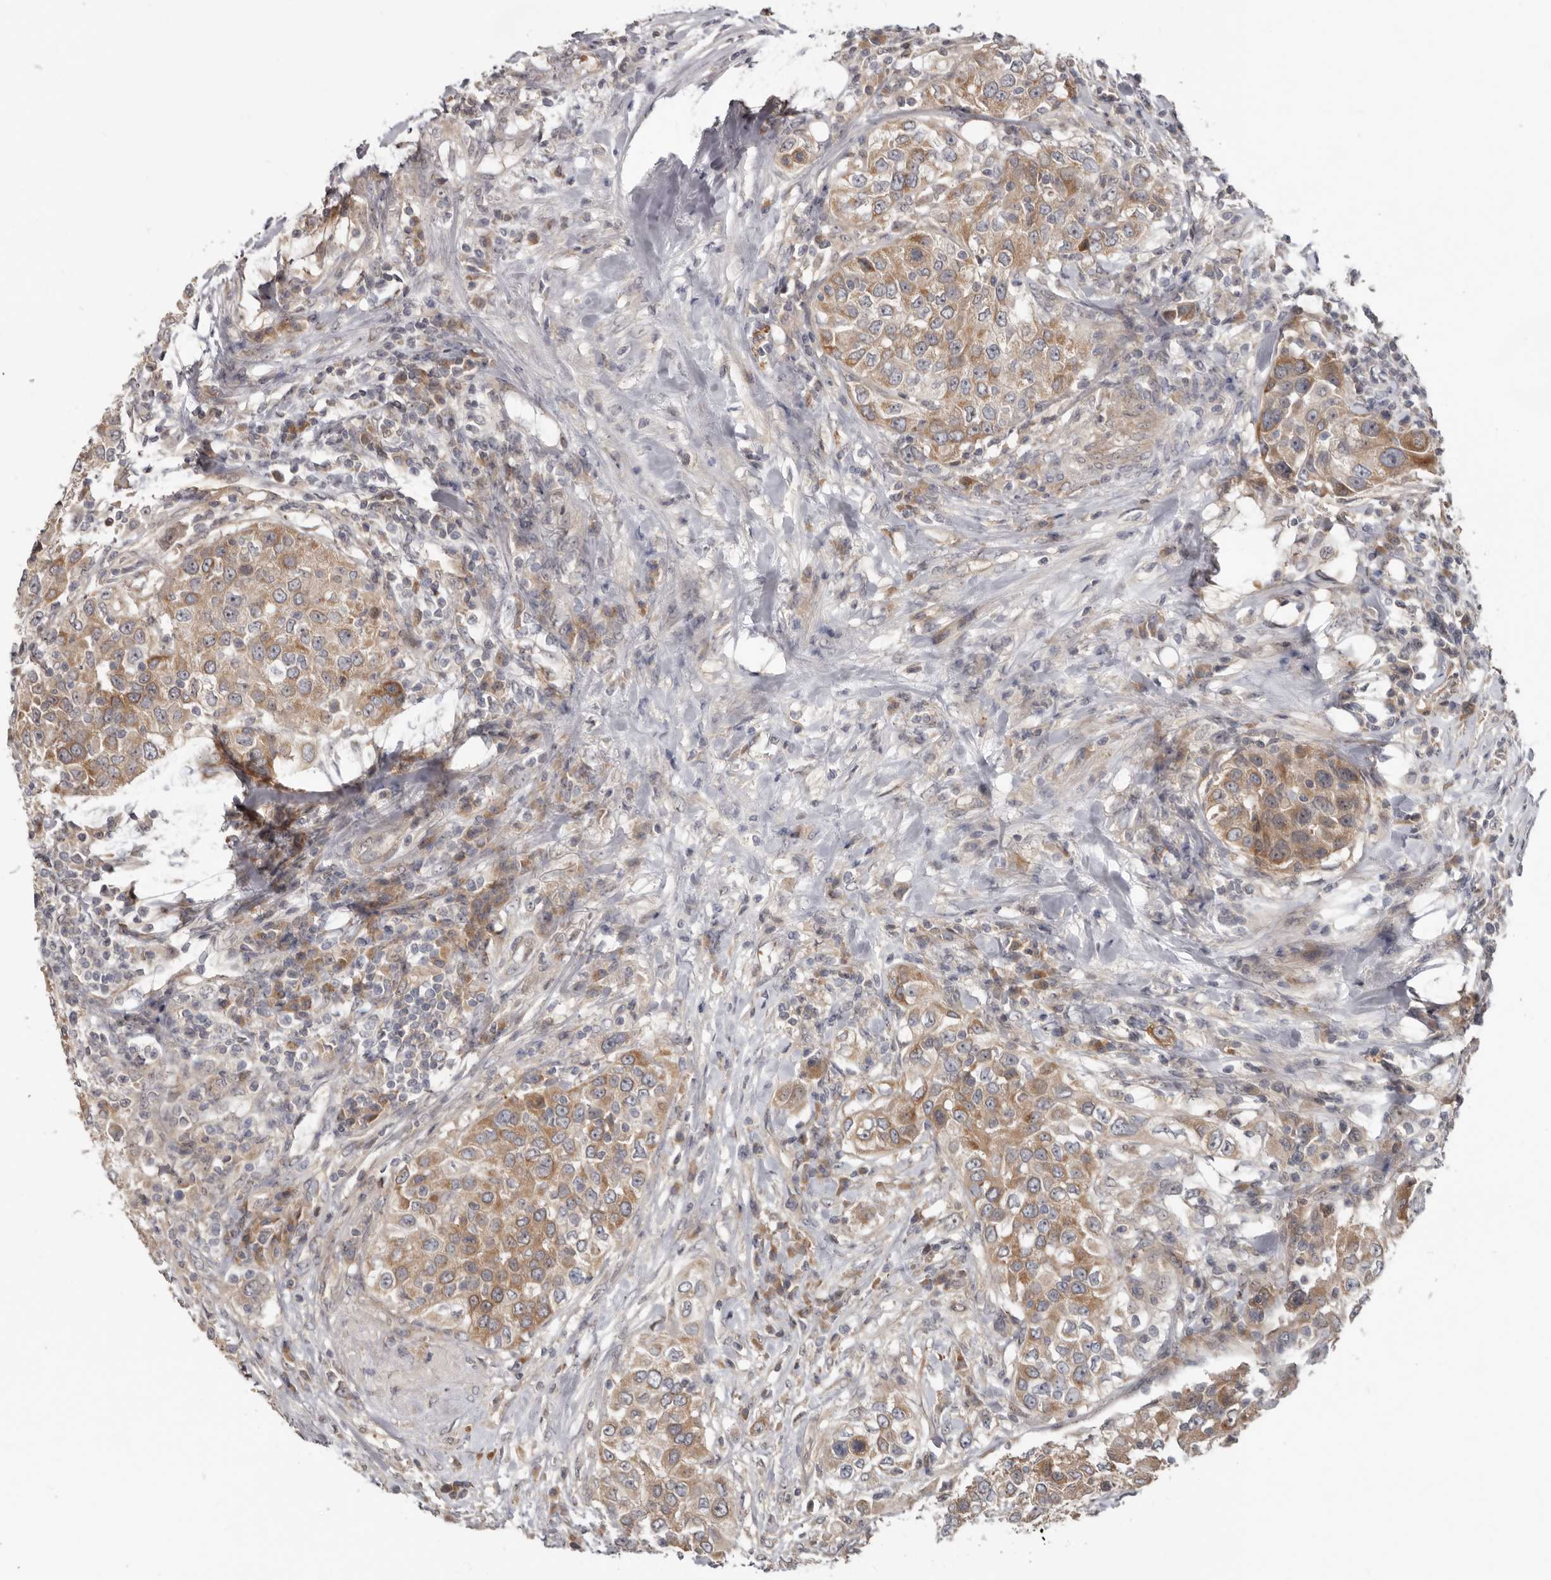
{"staining": {"intensity": "moderate", "quantity": ">75%", "location": "cytoplasmic/membranous"}, "tissue": "urothelial cancer", "cell_type": "Tumor cells", "image_type": "cancer", "snomed": [{"axis": "morphology", "description": "Urothelial carcinoma, High grade"}, {"axis": "topography", "description": "Urinary bladder"}], "caption": "This is a histology image of IHC staining of high-grade urothelial carcinoma, which shows moderate positivity in the cytoplasmic/membranous of tumor cells.", "gene": "BAD", "patient": {"sex": "female", "age": 80}}